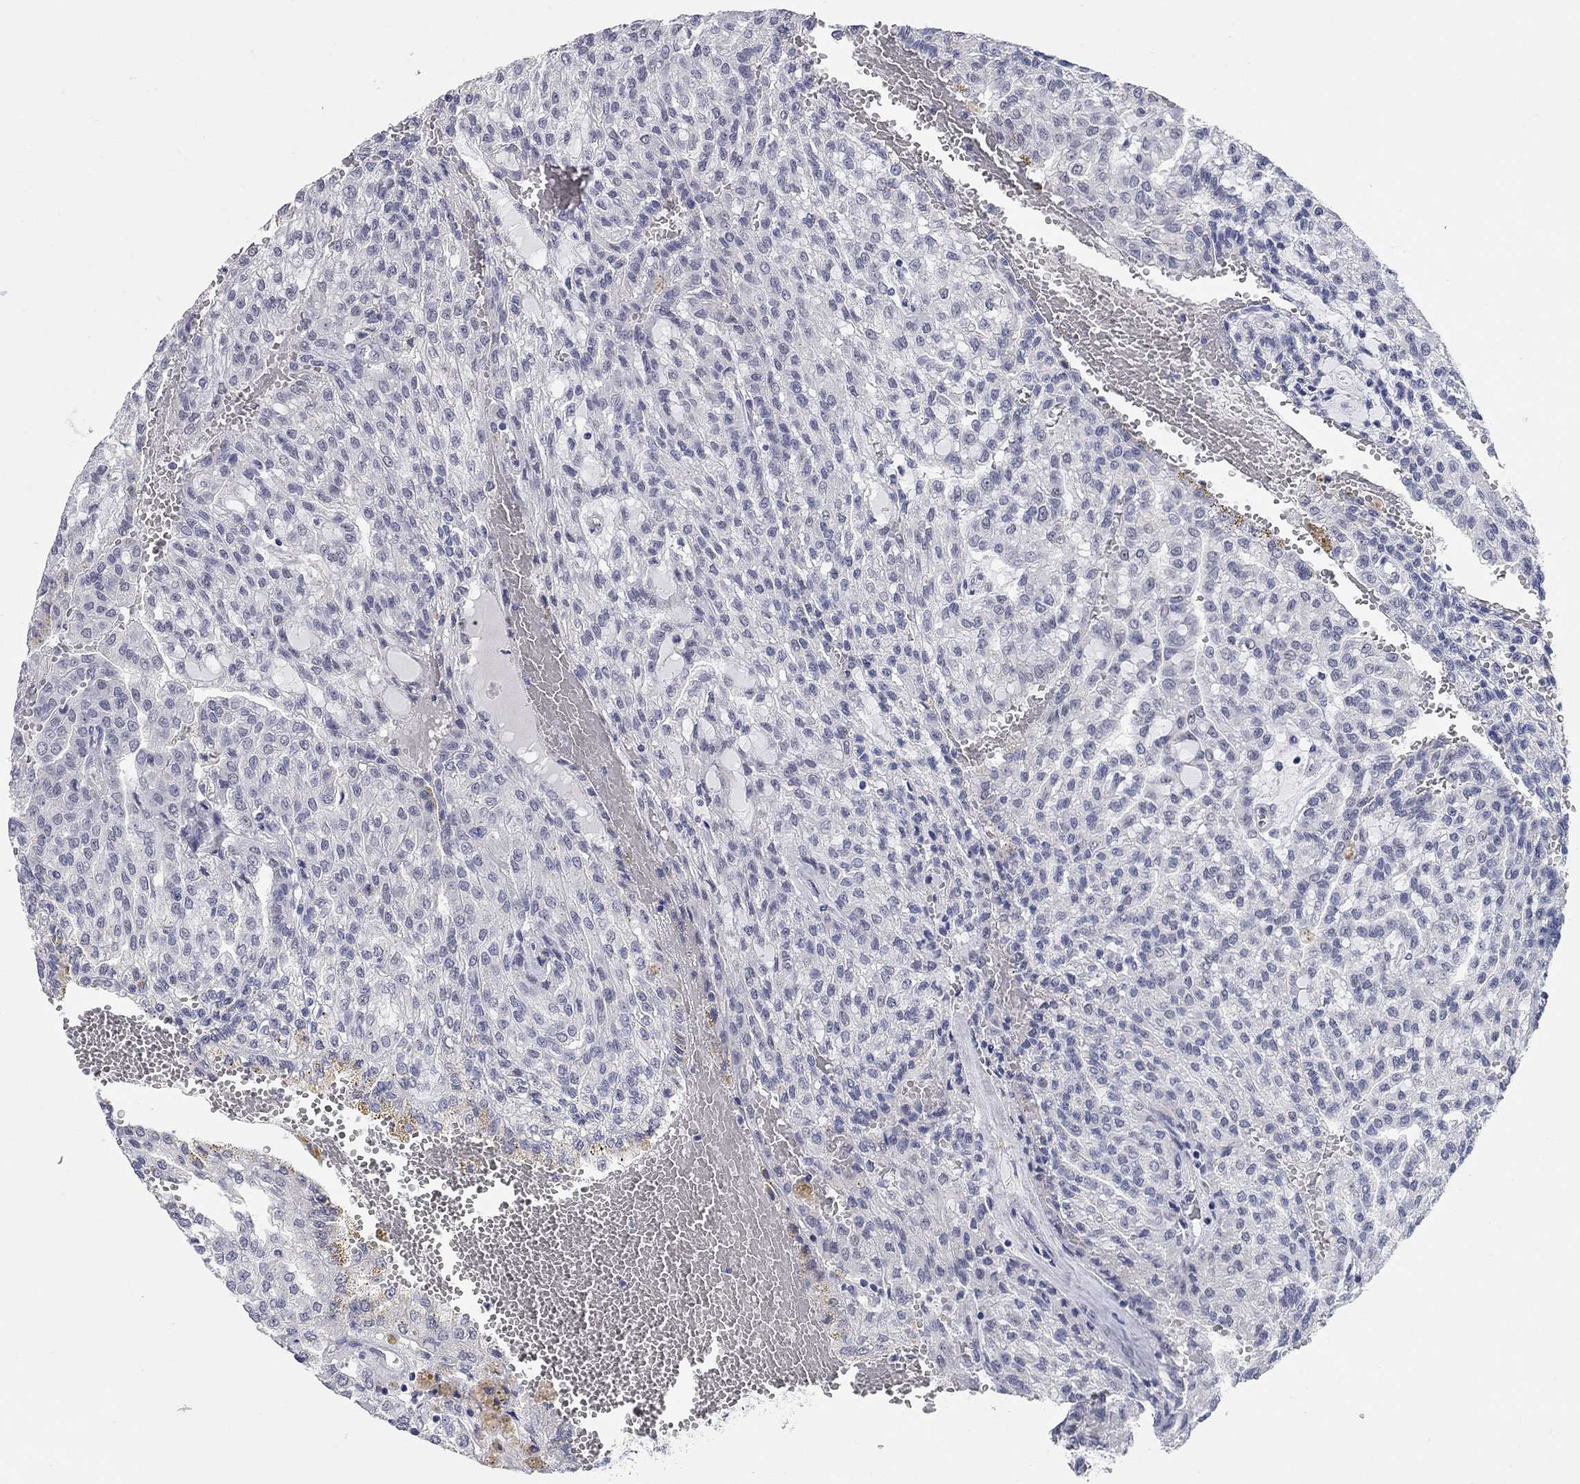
{"staining": {"intensity": "negative", "quantity": "none", "location": "none"}, "tissue": "renal cancer", "cell_type": "Tumor cells", "image_type": "cancer", "snomed": [{"axis": "morphology", "description": "Adenocarcinoma, NOS"}, {"axis": "topography", "description": "Kidney"}], "caption": "Immunohistochemical staining of human renal cancer exhibits no significant positivity in tumor cells.", "gene": "WASF3", "patient": {"sex": "male", "age": 63}}